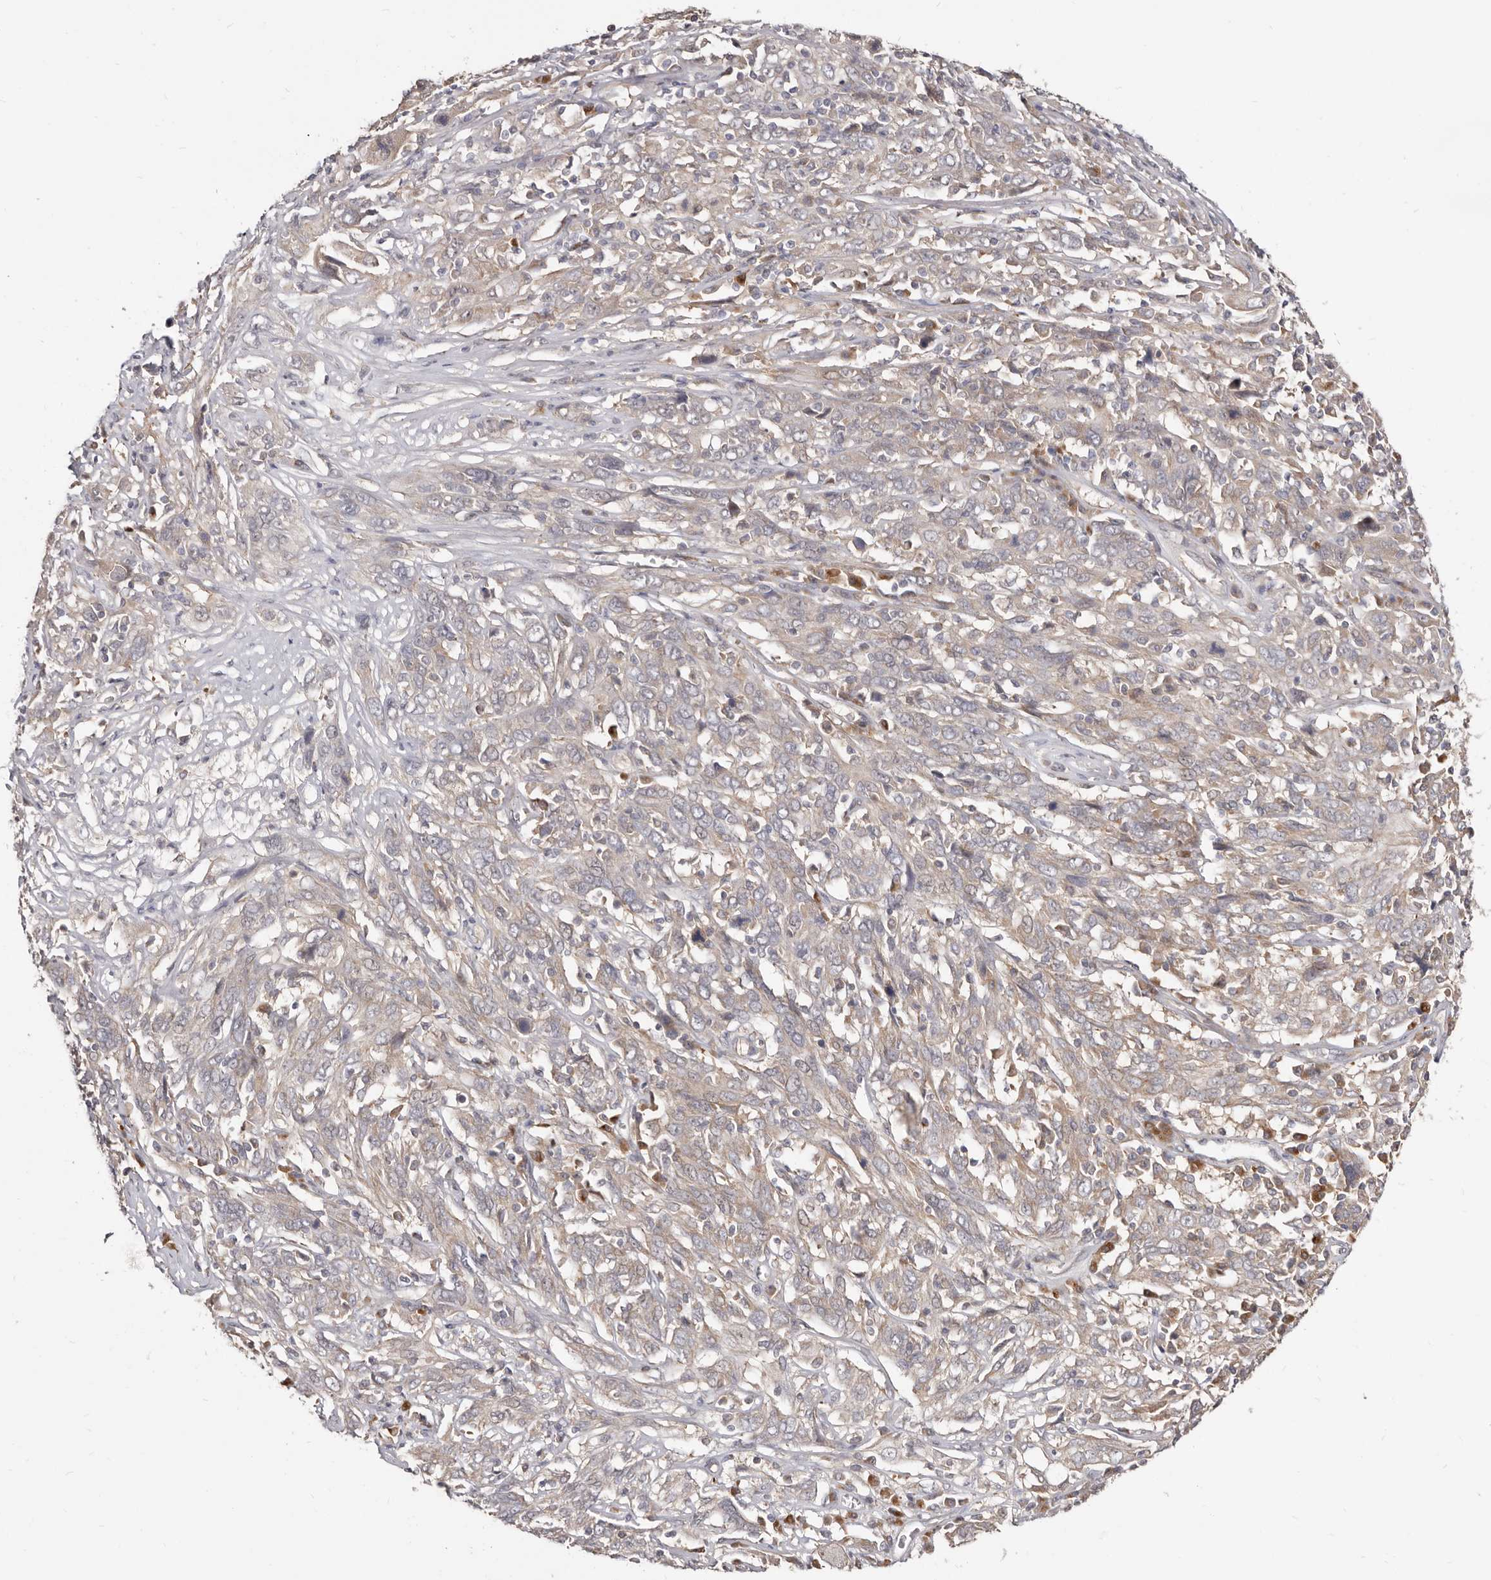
{"staining": {"intensity": "negative", "quantity": "none", "location": "none"}, "tissue": "cervical cancer", "cell_type": "Tumor cells", "image_type": "cancer", "snomed": [{"axis": "morphology", "description": "Squamous cell carcinoma, NOS"}, {"axis": "topography", "description": "Cervix"}], "caption": "DAB (3,3'-diaminobenzidine) immunohistochemical staining of squamous cell carcinoma (cervical) demonstrates no significant expression in tumor cells.", "gene": "GPATCH4", "patient": {"sex": "female", "age": 46}}